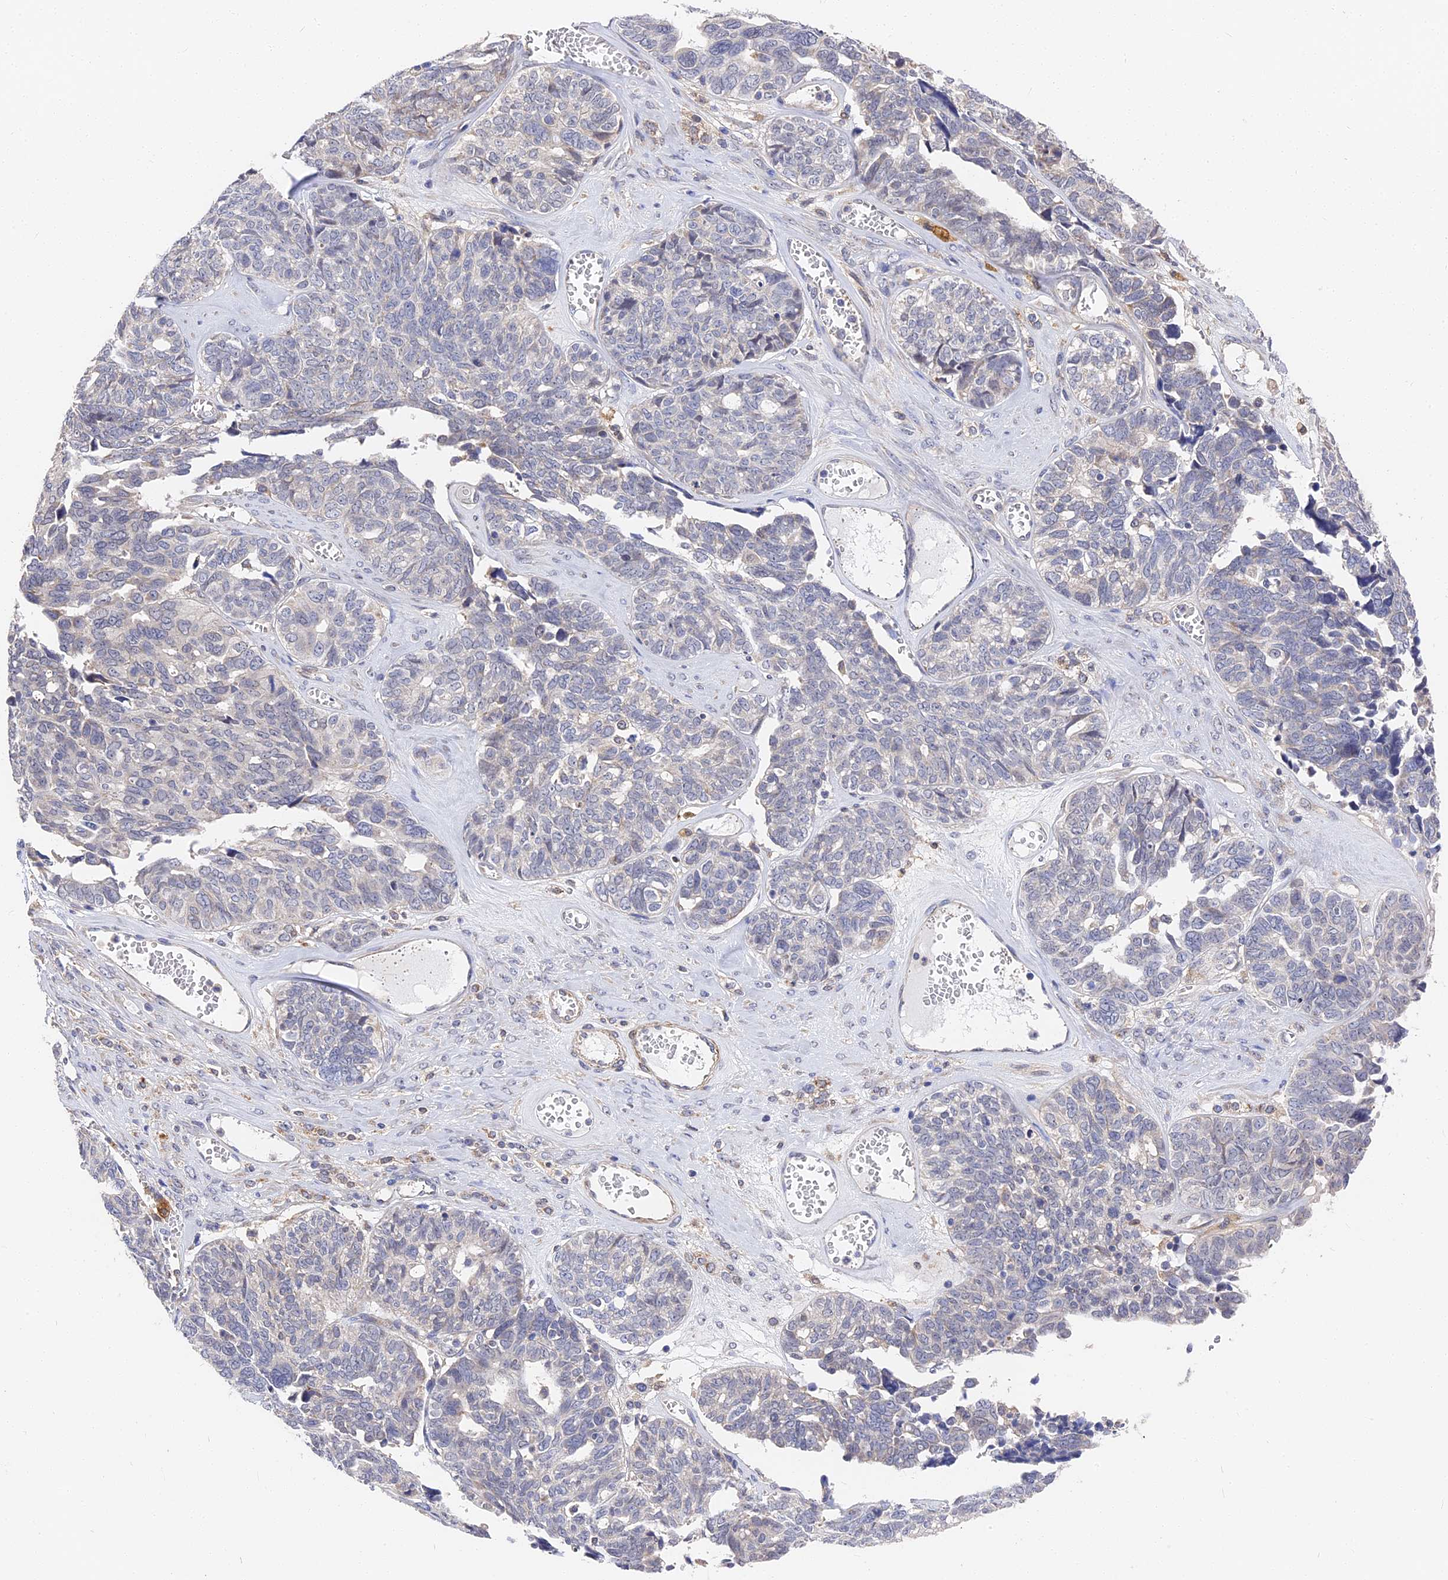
{"staining": {"intensity": "negative", "quantity": "none", "location": "none"}, "tissue": "ovarian cancer", "cell_type": "Tumor cells", "image_type": "cancer", "snomed": [{"axis": "morphology", "description": "Cystadenocarcinoma, serous, NOS"}, {"axis": "topography", "description": "Ovary"}], "caption": "This image is of ovarian serous cystadenocarcinoma stained with immunohistochemistry to label a protein in brown with the nuclei are counter-stained blue. There is no expression in tumor cells. (DAB IHC, high magnification).", "gene": "CCDC113", "patient": {"sex": "female", "age": 79}}